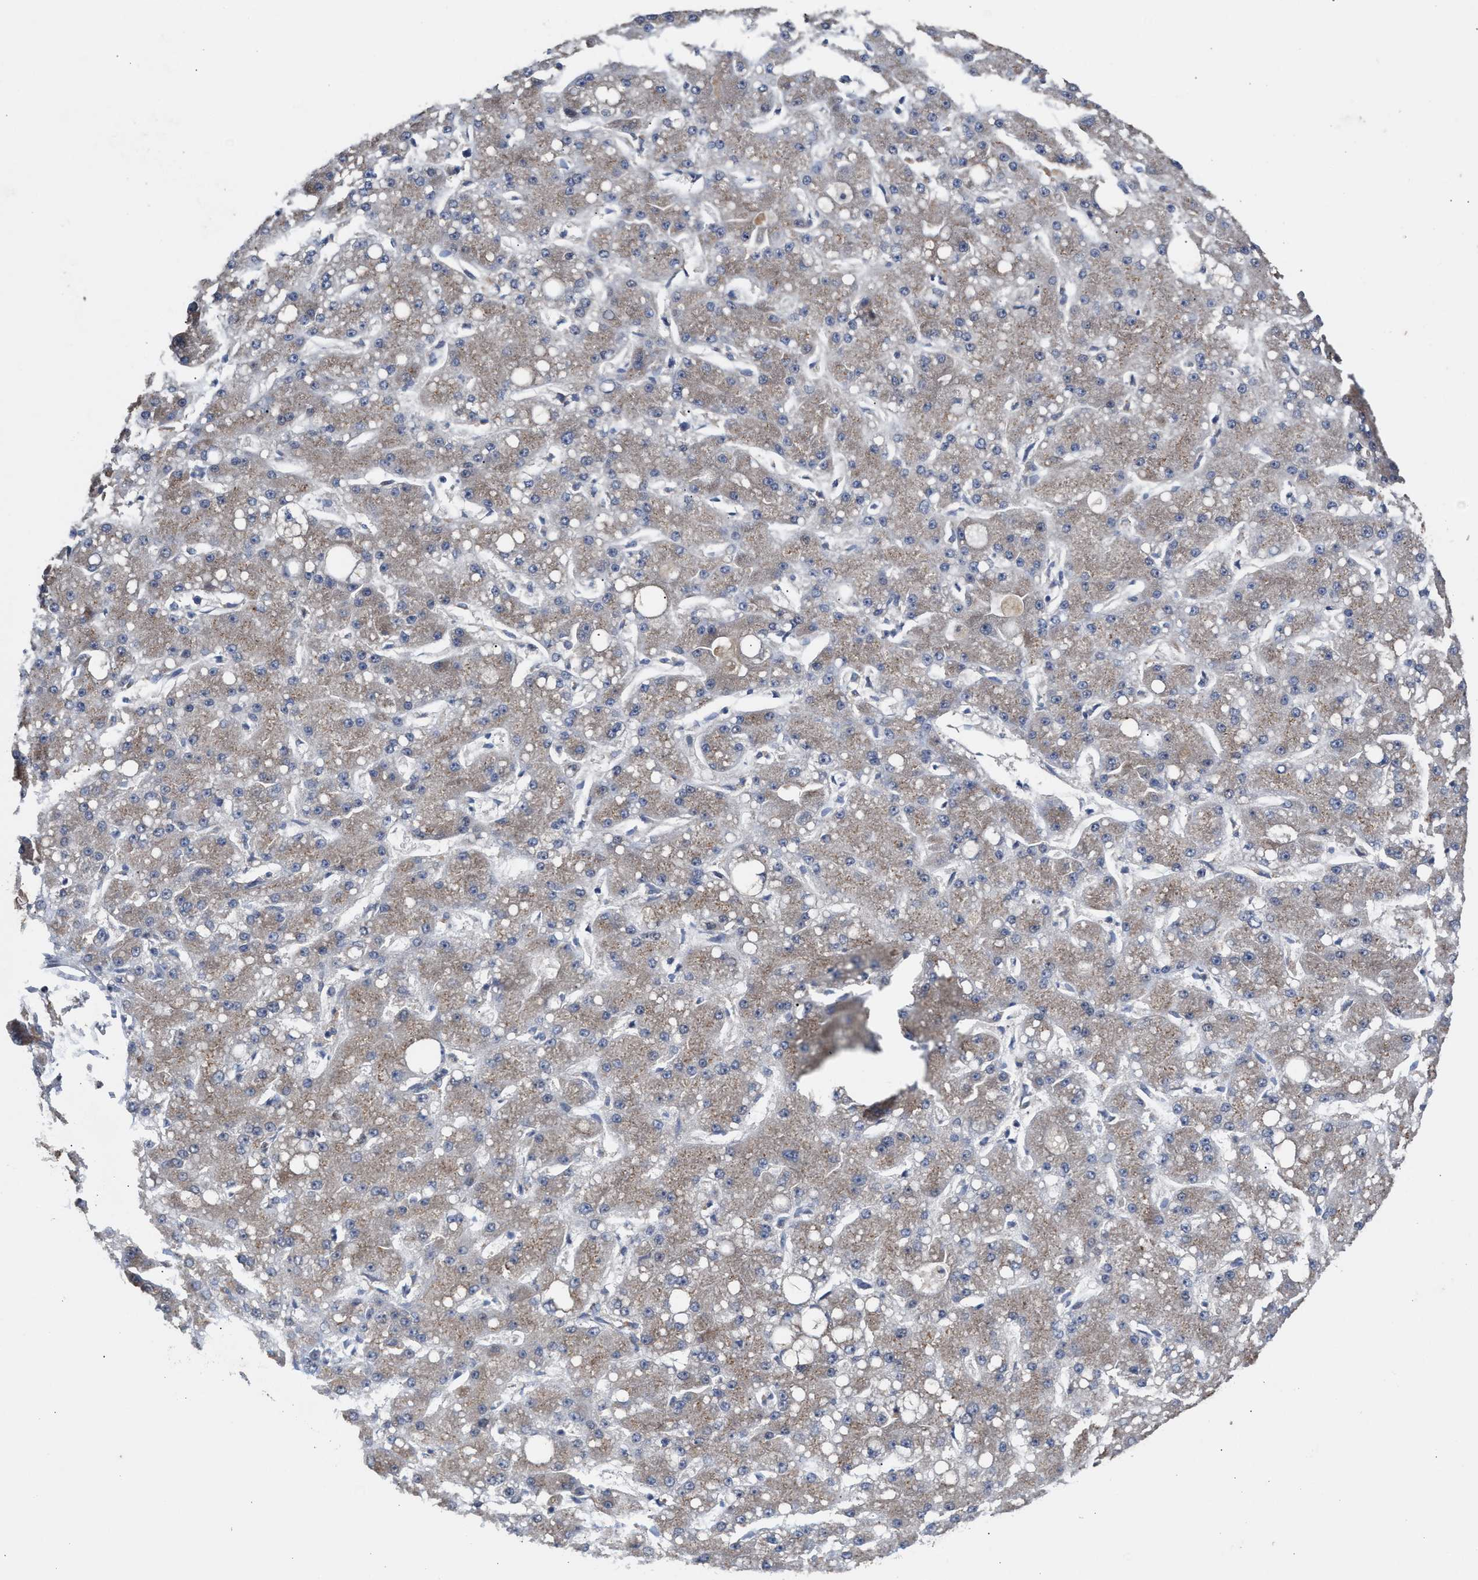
{"staining": {"intensity": "weak", "quantity": "25%-75%", "location": "cytoplasmic/membranous"}, "tissue": "liver cancer", "cell_type": "Tumor cells", "image_type": "cancer", "snomed": [{"axis": "morphology", "description": "Carcinoma, Hepatocellular, NOS"}, {"axis": "topography", "description": "Liver"}], "caption": "This histopathology image demonstrates immunohistochemistry (IHC) staining of liver cancer, with low weak cytoplasmic/membranous positivity in about 25%-75% of tumor cells.", "gene": "MKNK2", "patient": {"sex": "male", "age": 67}}